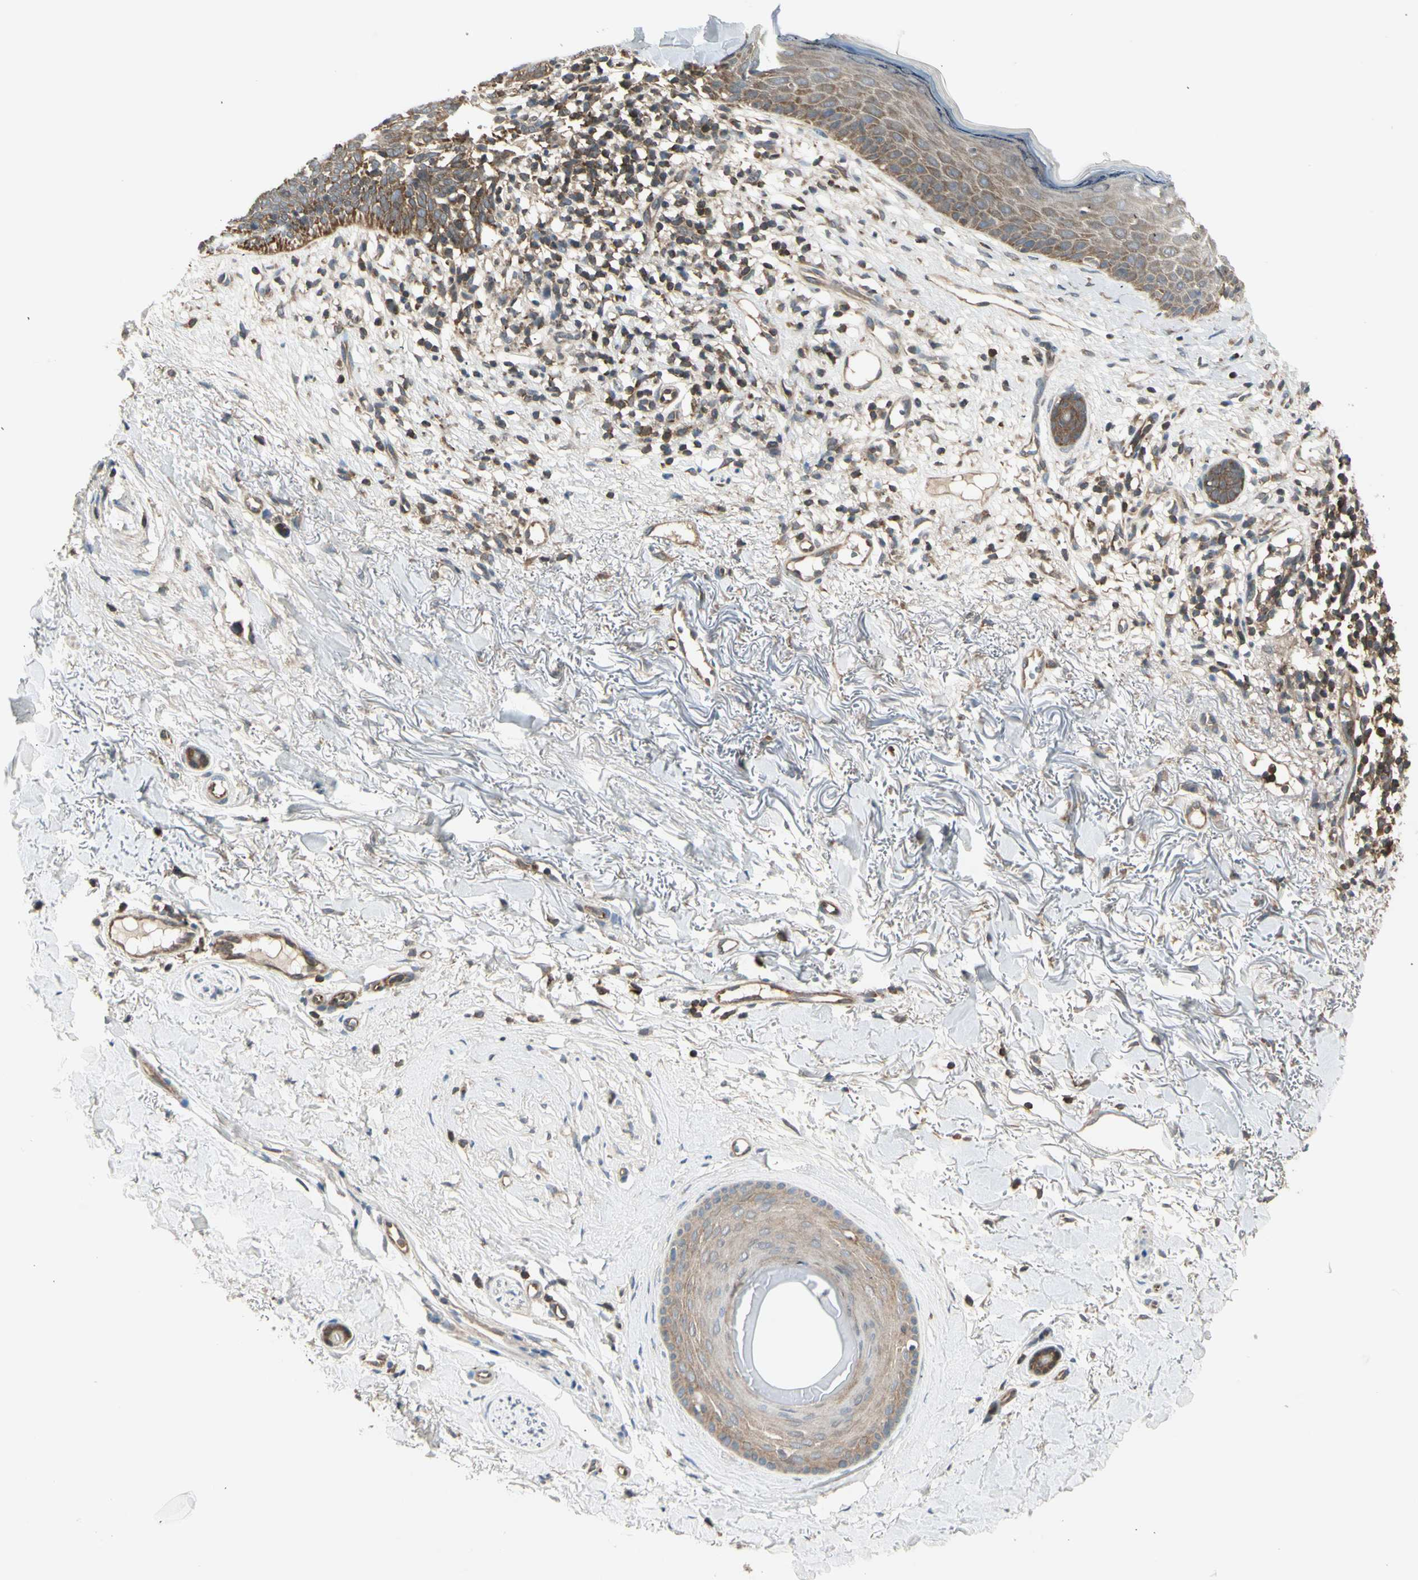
{"staining": {"intensity": "strong", "quantity": ">75%", "location": "cytoplasmic/membranous"}, "tissue": "skin cancer", "cell_type": "Tumor cells", "image_type": "cancer", "snomed": [{"axis": "morphology", "description": "Basal cell carcinoma"}, {"axis": "topography", "description": "Skin"}], "caption": "Protein expression analysis of skin cancer (basal cell carcinoma) reveals strong cytoplasmic/membranous staining in about >75% of tumor cells. (DAB IHC with brightfield microscopy, high magnification).", "gene": "OXSR1", "patient": {"sex": "female", "age": 70}}